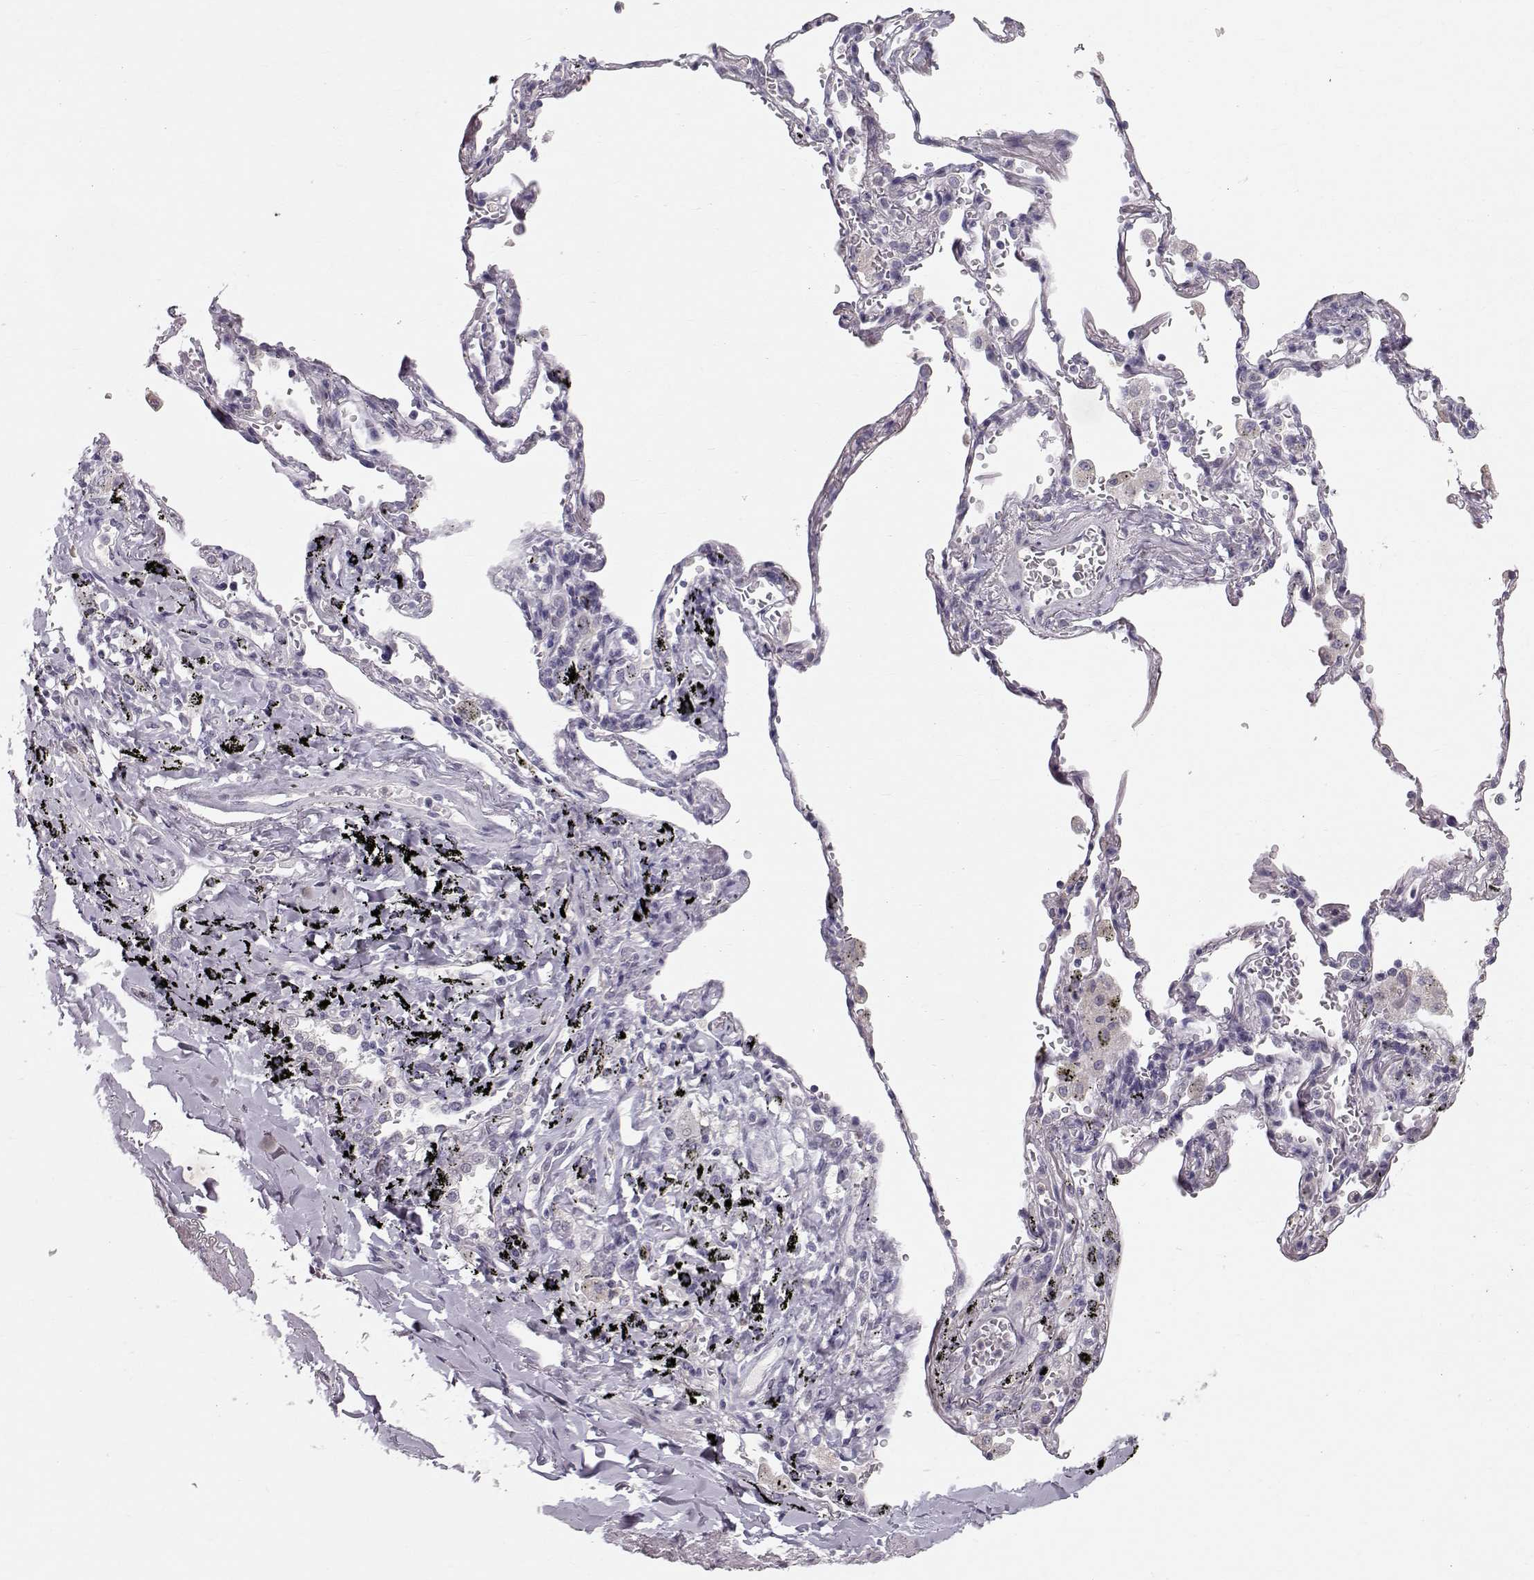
{"staining": {"intensity": "negative", "quantity": "none", "location": "none"}, "tissue": "adipose tissue", "cell_type": "Adipocytes", "image_type": "normal", "snomed": [{"axis": "morphology", "description": "Normal tissue, NOS"}, {"axis": "morphology", "description": "Adenocarcinoma, NOS"}, {"axis": "topography", "description": "Cartilage tissue"}, {"axis": "topography", "description": "Lung"}], "caption": "IHC of normal human adipose tissue exhibits no expression in adipocytes. The staining was performed using DAB to visualize the protein expression in brown, while the nuclei were stained in blue with hematoxylin (Magnification: 20x).", "gene": "POU1F1", "patient": {"sex": "male", "age": 59}}